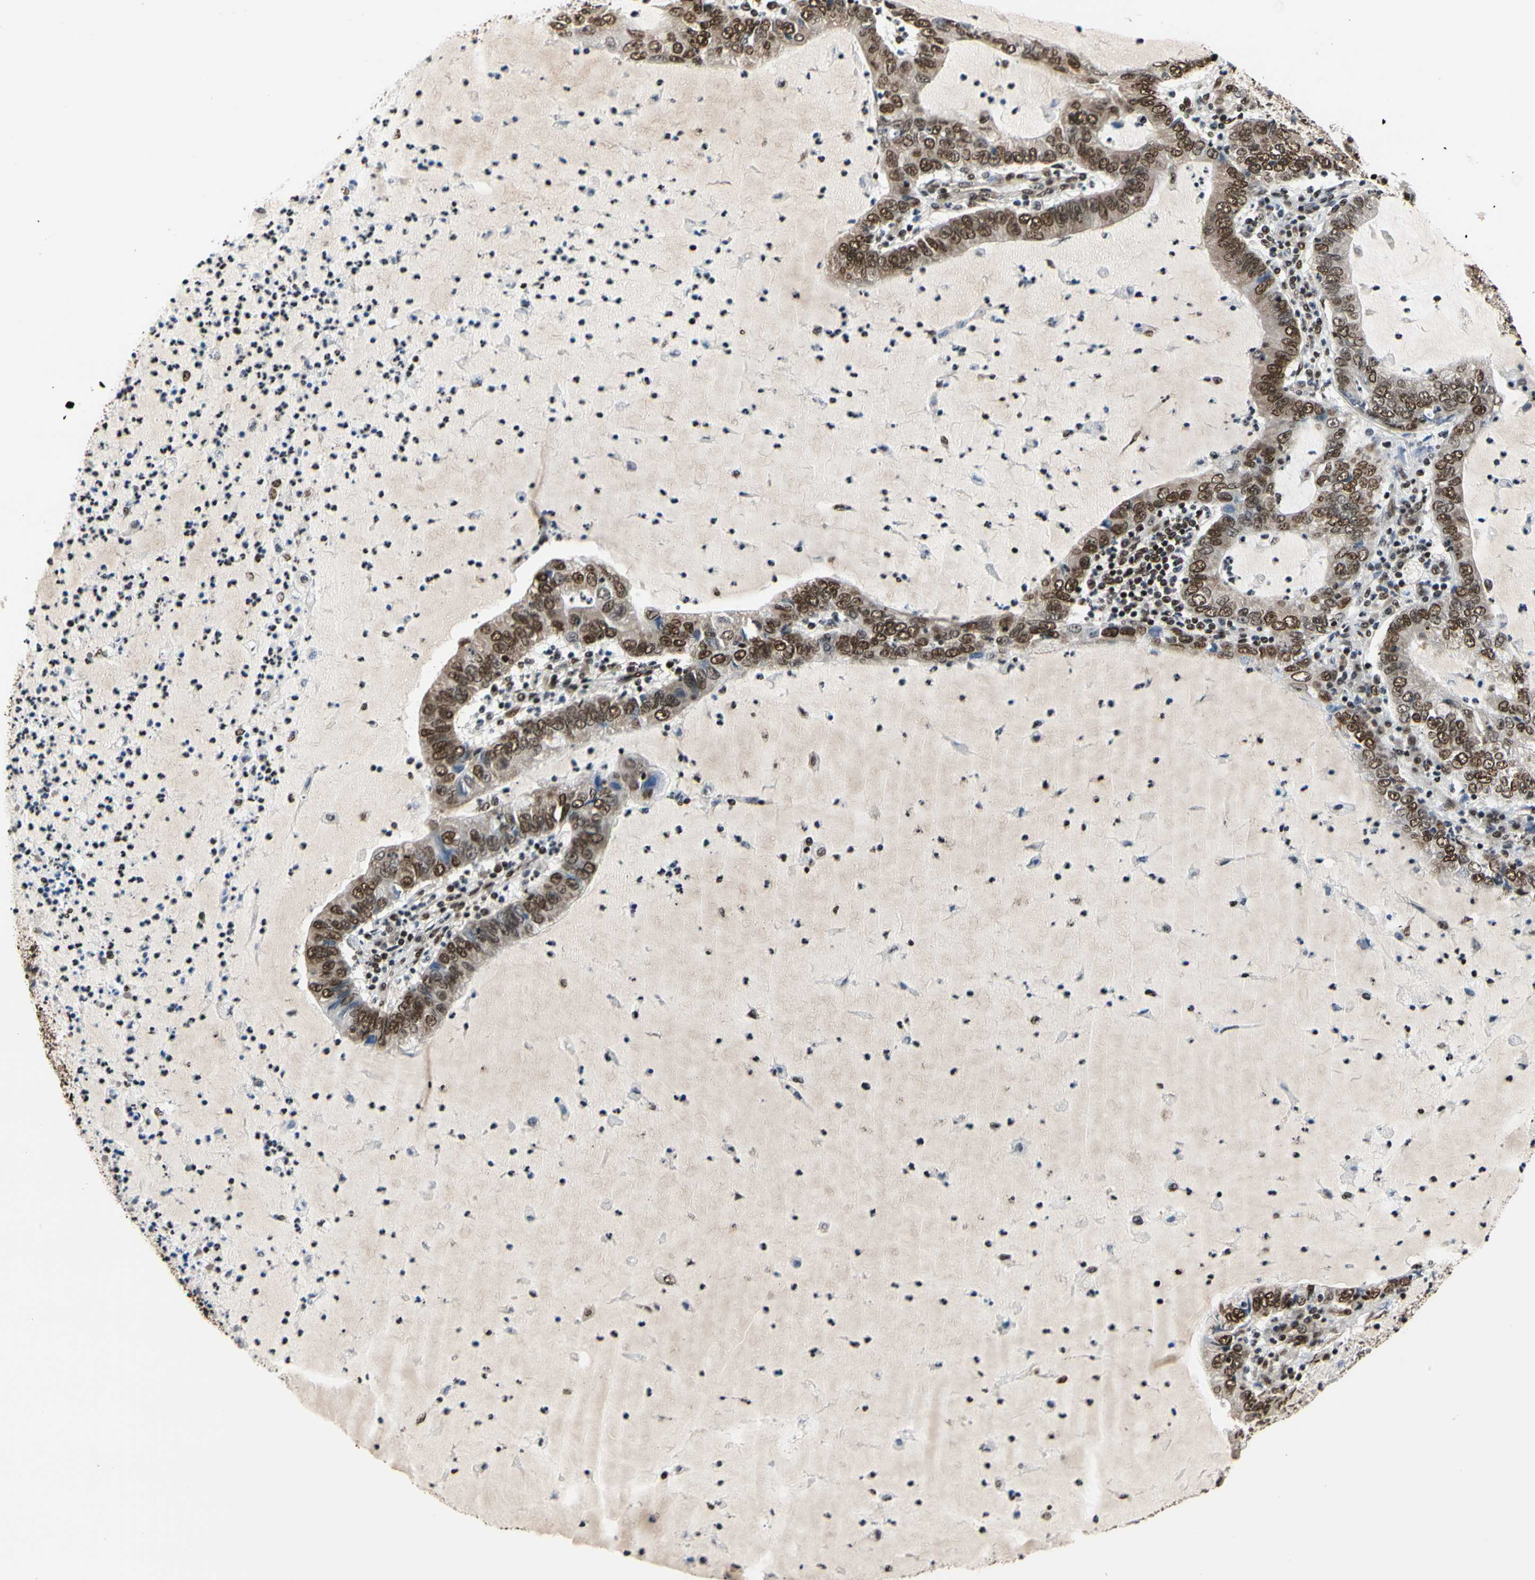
{"staining": {"intensity": "strong", "quantity": ">75%", "location": "cytoplasmic/membranous,nuclear"}, "tissue": "lung cancer", "cell_type": "Tumor cells", "image_type": "cancer", "snomed": [{"axis": "morphology", "description": "Adenocarcinoma, NOS"}, {"axis": "topography", "description": "Lung"}], "caption": "Human lung adenocarcinoma stained for a protein (brown) demonstrates strong cytoplasmic/membranous and nuclear positive staining in about >75% of tumor cells.", "gene": "HNRNPK", "patient": {"sex": "female", "age": 51}}